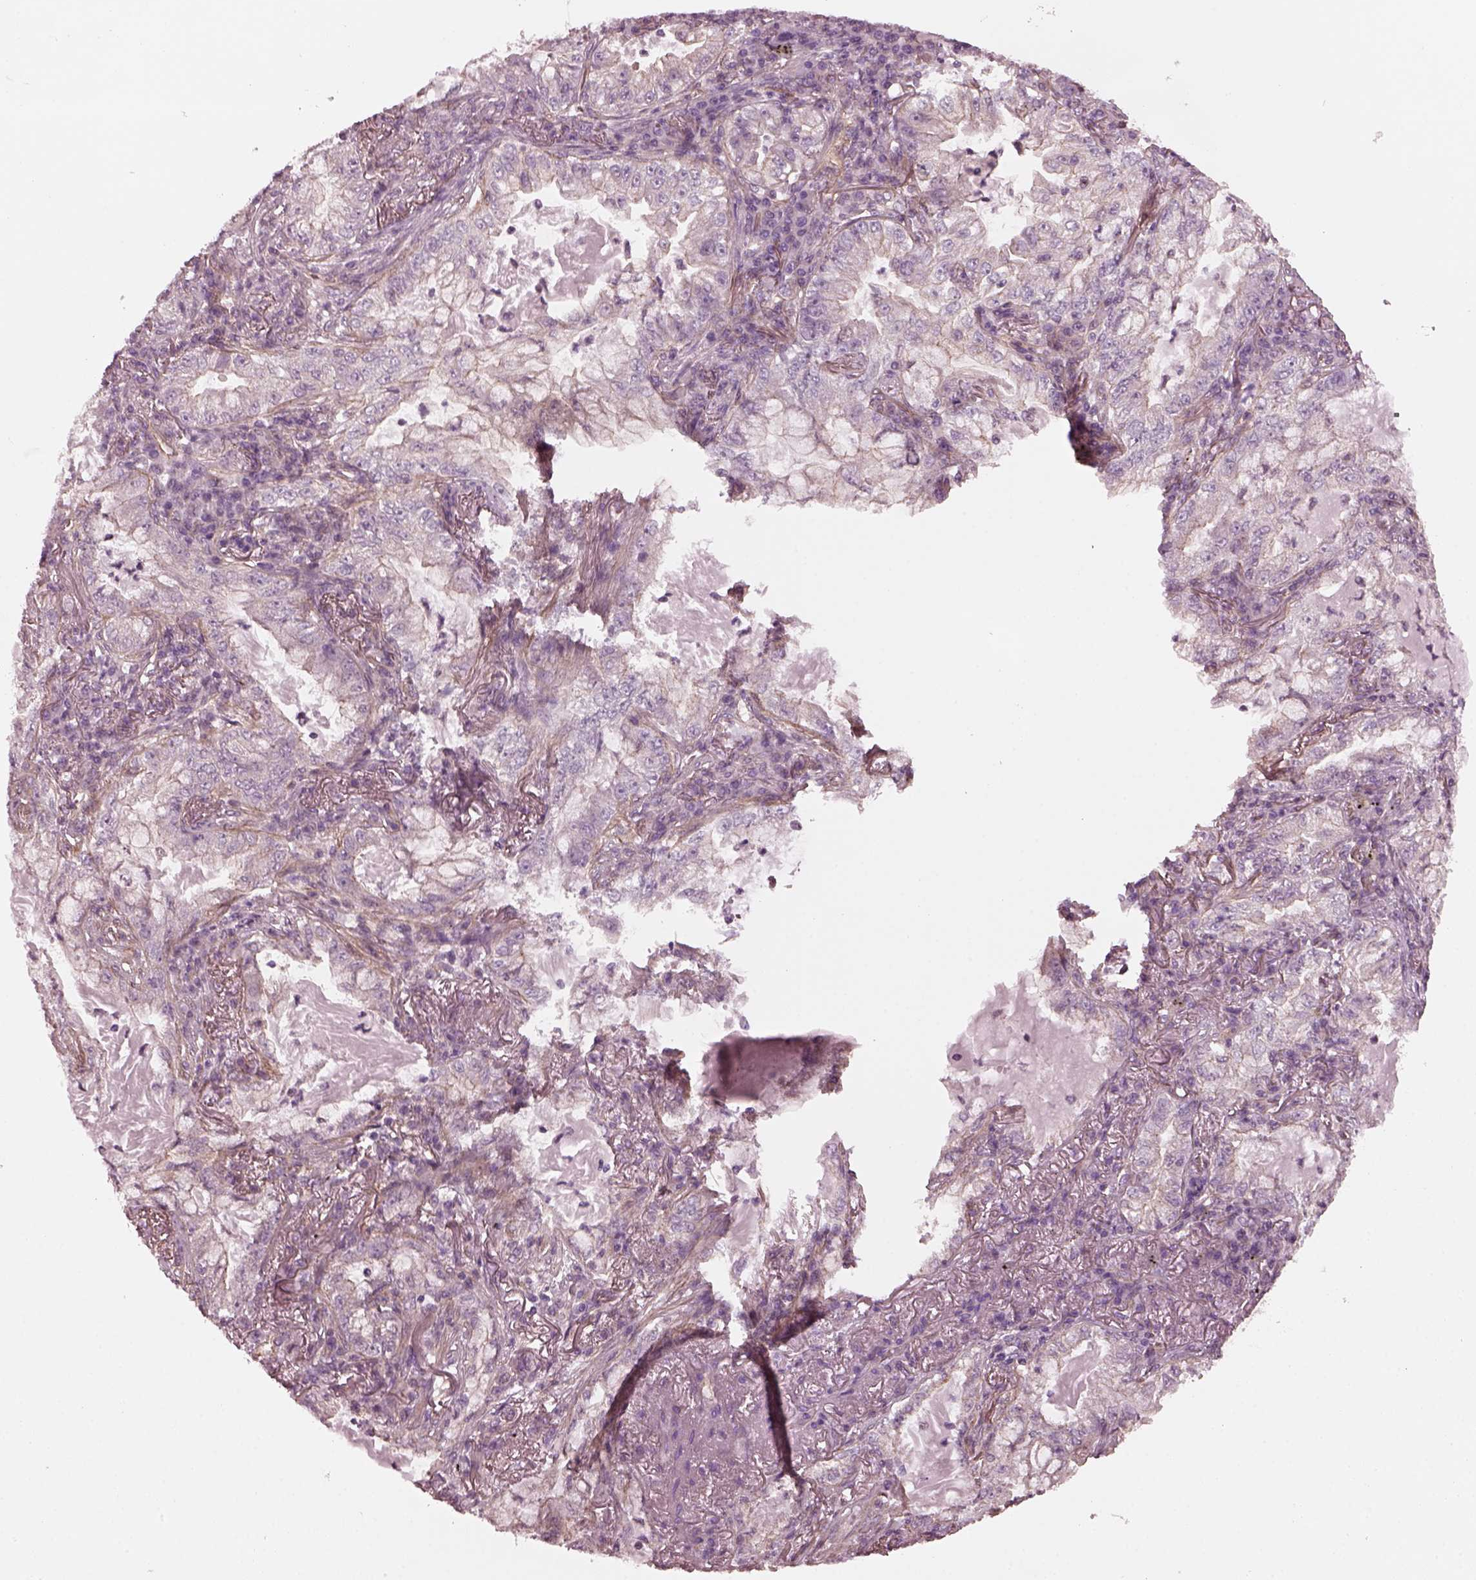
{"staining": {"intensity": "negative", "quantity": "none", "location": "none"}, "tissue": "lung cancer", "cell_type": "Tumor cells", "image_type": "cancer", "snomed": [{"axis": "morphology", "description": "Adenocarcinoma, NOS"}, {"axis": "topography", "description": "Lung"}], "caption": "The image displays no significant positivity in tumor cells of lung cancer. (DAB immunohistochemistry (IHC) with hematoxylin counter stain).", "gene": "ODAD1", "patient": {"sex": "female", "age": 73}}